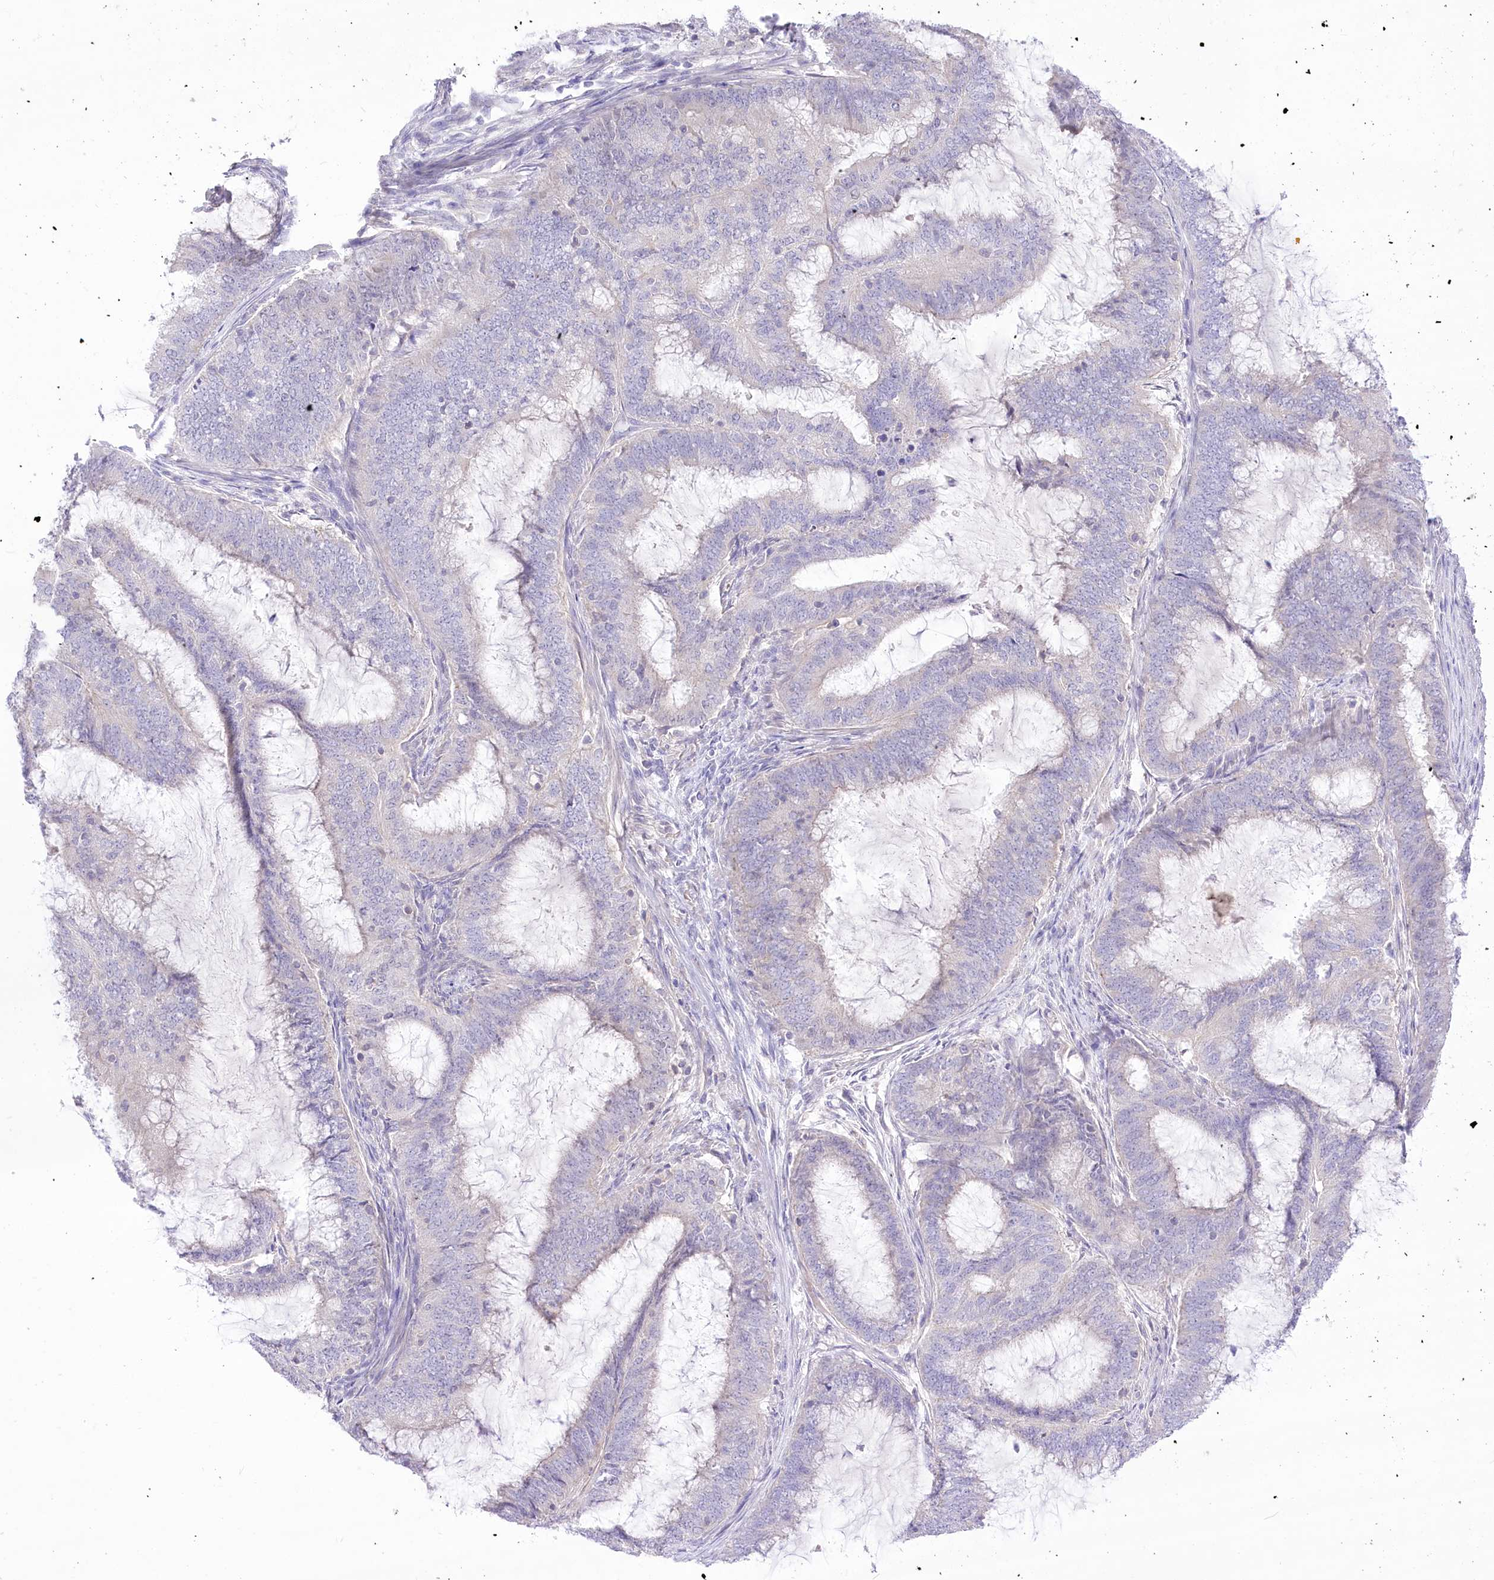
{"staining": {"intensity": "negative", "quantity": "none", "location": "none"}, "tissue": "endometrial cancer", "cell_type": "Tumor cells", "image_type": "cancer", "snomed": [{"axis": "morphology", "description": "Adenocarcinoma, NOS"}, {"axis": "topography", "description": "Endometrium"}], "caption": "Tumor cells show no significant protein positivity in endometrial cancer. Nuclei are stained in blue.", "gene": "HELT", "patient": {"sex": "female", "age": 51}}